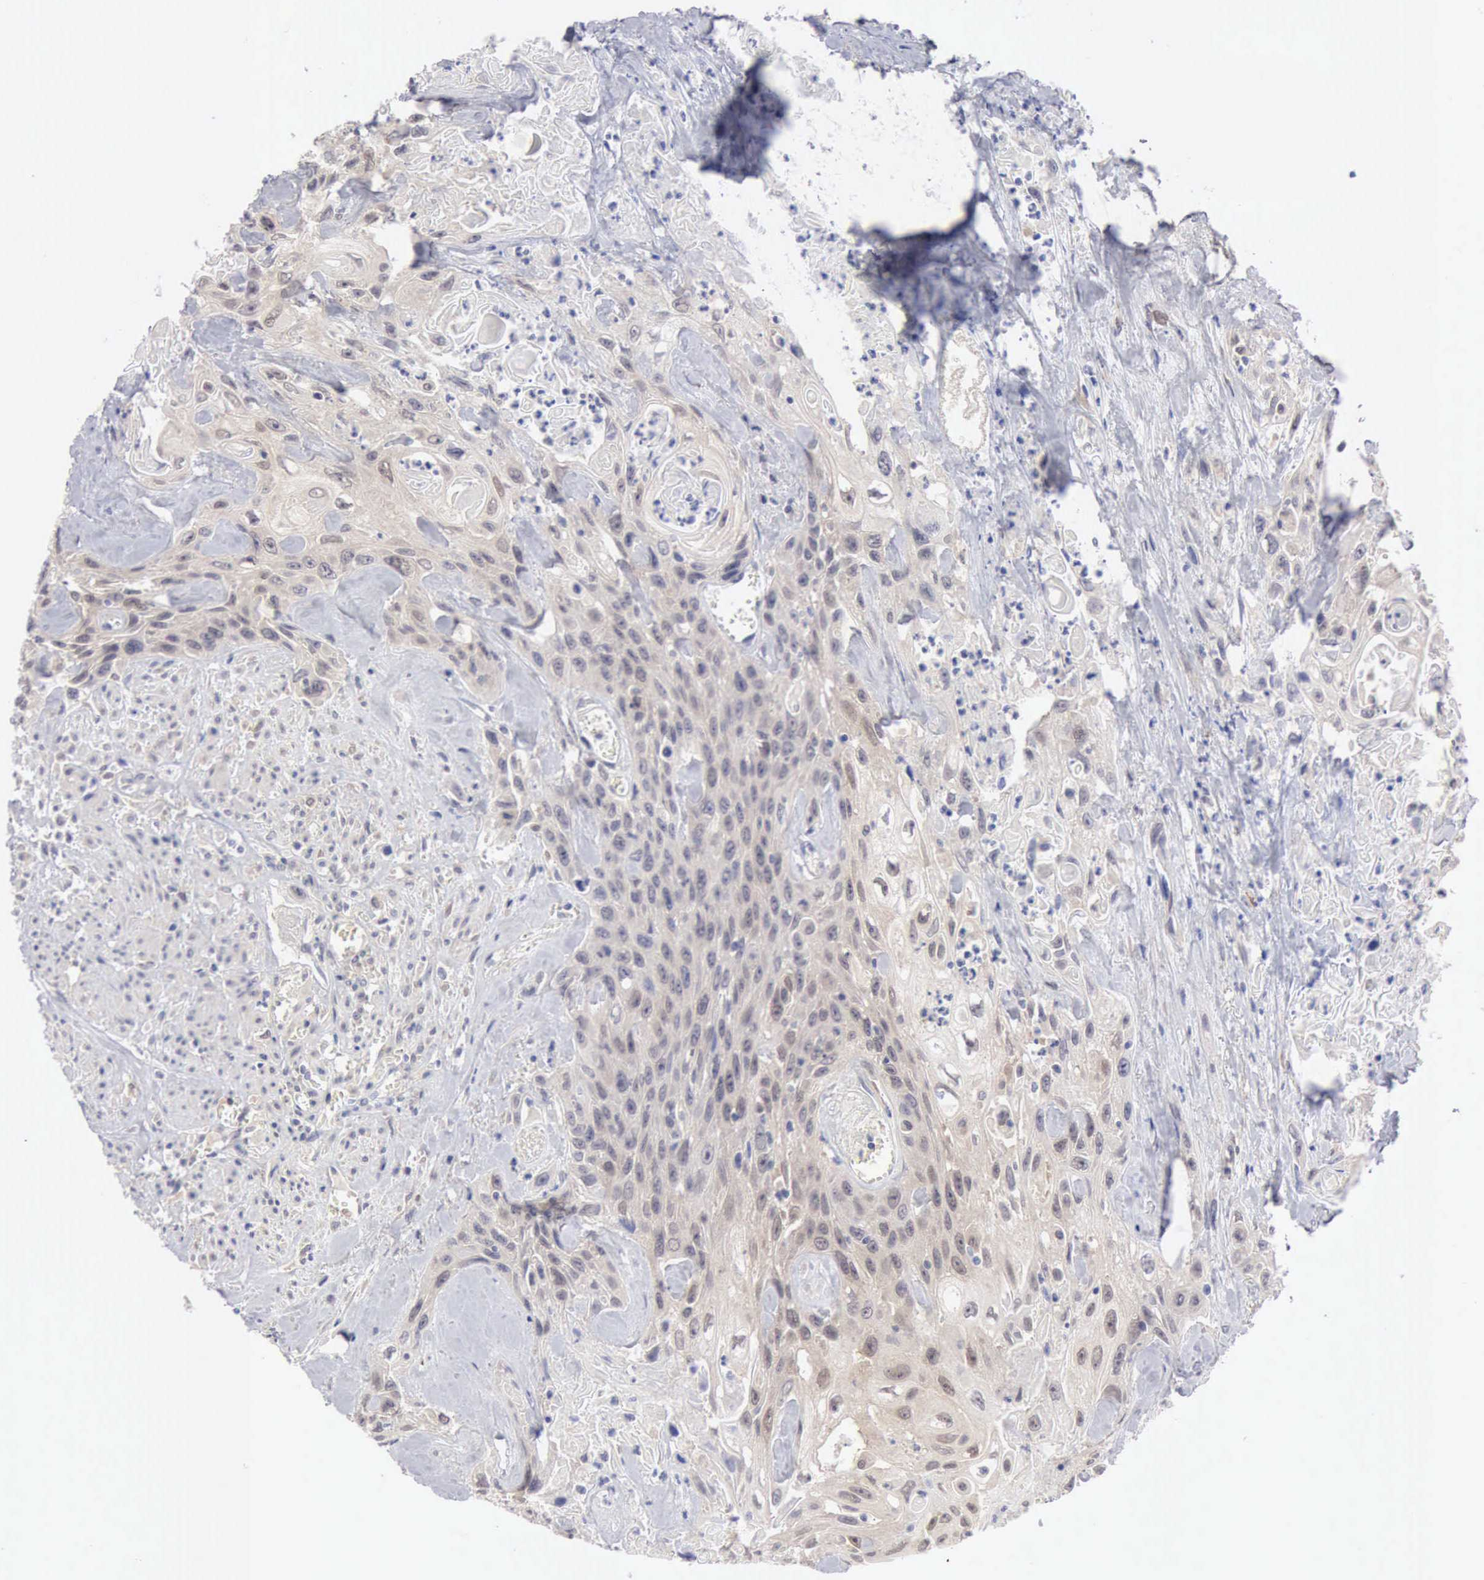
{"staining": {"intensity": "weak", "quantity": ">75%", "location": "cytoplasmic/membranous"}, "tissue": "urothelial cancer", "cell_type": "Tumor cells", "image_type": "cancer", "snomed": [{"axis": "morphology", "description": "Urothelial carcinoma, High grade"}, {"axis": "topography", "description": "Urinary bladder"}], "caption": "An IHC image of tumor tissue is shown. Protein staining in brown highlights weak cytoplasmic/membranous positivity in urothelial cancer within tumor cells. (DAB IHC with brightfield microscopy, high magnification).", "gene": "PTGR2", "patient": {"sex": "female", "age": 84}}